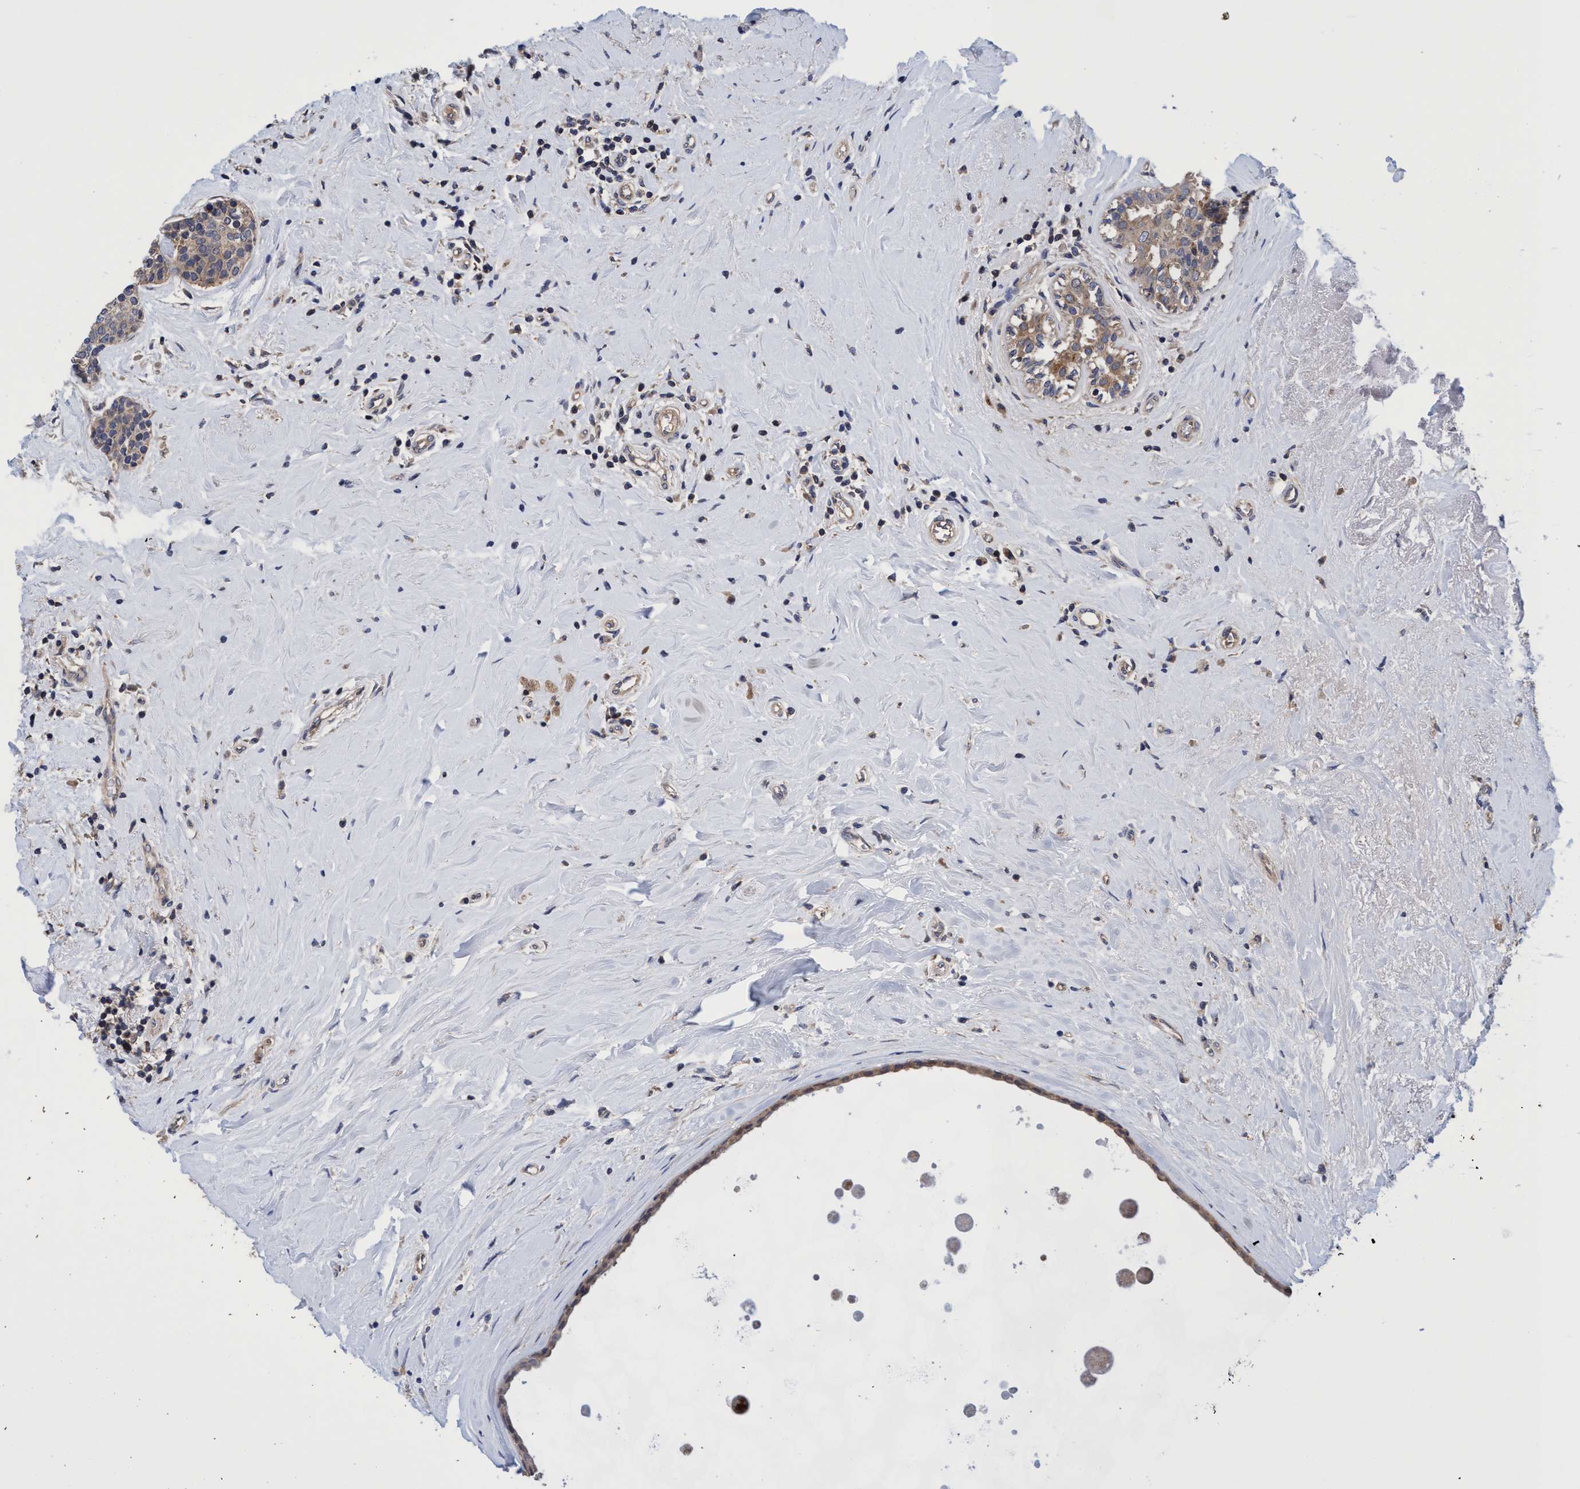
{"staining": {"intensity": "weak", "quantity": ">75%", "location": "cytoplasmic/membranous"}, "tissue": "breast cancer", "cell_type": "Tumor cells", "image_type": "cancer", "snomed": [{"axis": "morphology", "description": "Duct carcinoma"}, {"axis": "topography", "description": "Breast"}], "caption": "Immunohistochemistry (IHC) histopathology image of neoplastic tissue: human breast invasive ductal carcinoma stained using IHC reveals low levels of weak protein expression localized specifically in the cytoplasmic/membranous of tumor cells, appearing as a cytoplasmic/membranous brown color.", "gene": "CALCOCO2", "patient": {"sex": "female", "age": 55}}